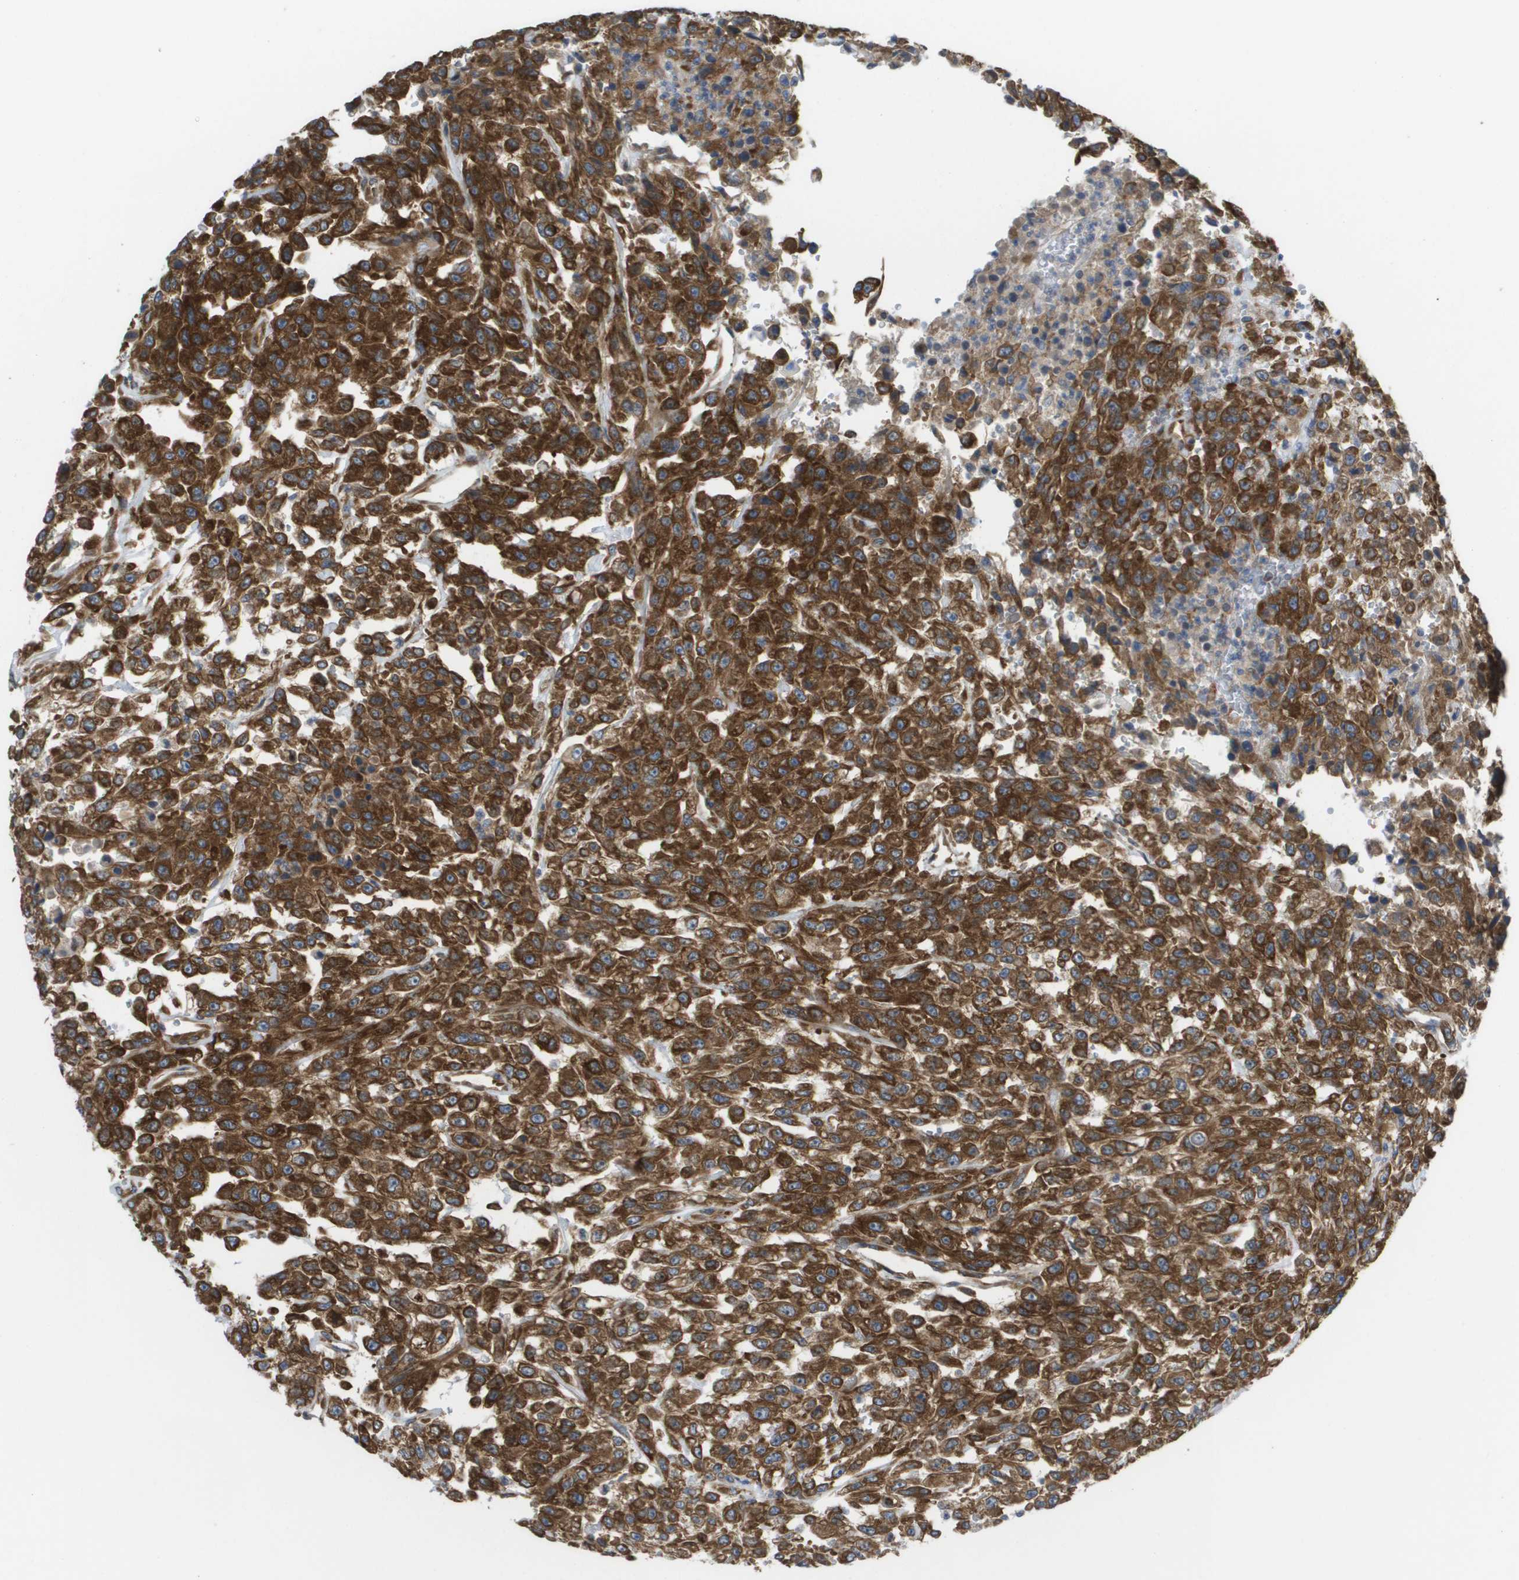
{"staining": {"intensity": "strong", "quantity": ">75%", "location": "cytoplasmic/membranous"}, "tissue": "urothelial cancer", "cell_type": "Tumor cells", "image_type": "cancer", "snomed": [{"axis": "morphology", "description": "Urothelial carcinoma, High grade"}, {"axis": "topography", "description": "Urinary bladder"}], "caption": "Strong cytoplasmic/membranous protein positivity is identified in approximately >75% of tumor cells in urothelial cancer.", "gene": "EIF4G2", "patient": {"sex": "male", "age": 46}}